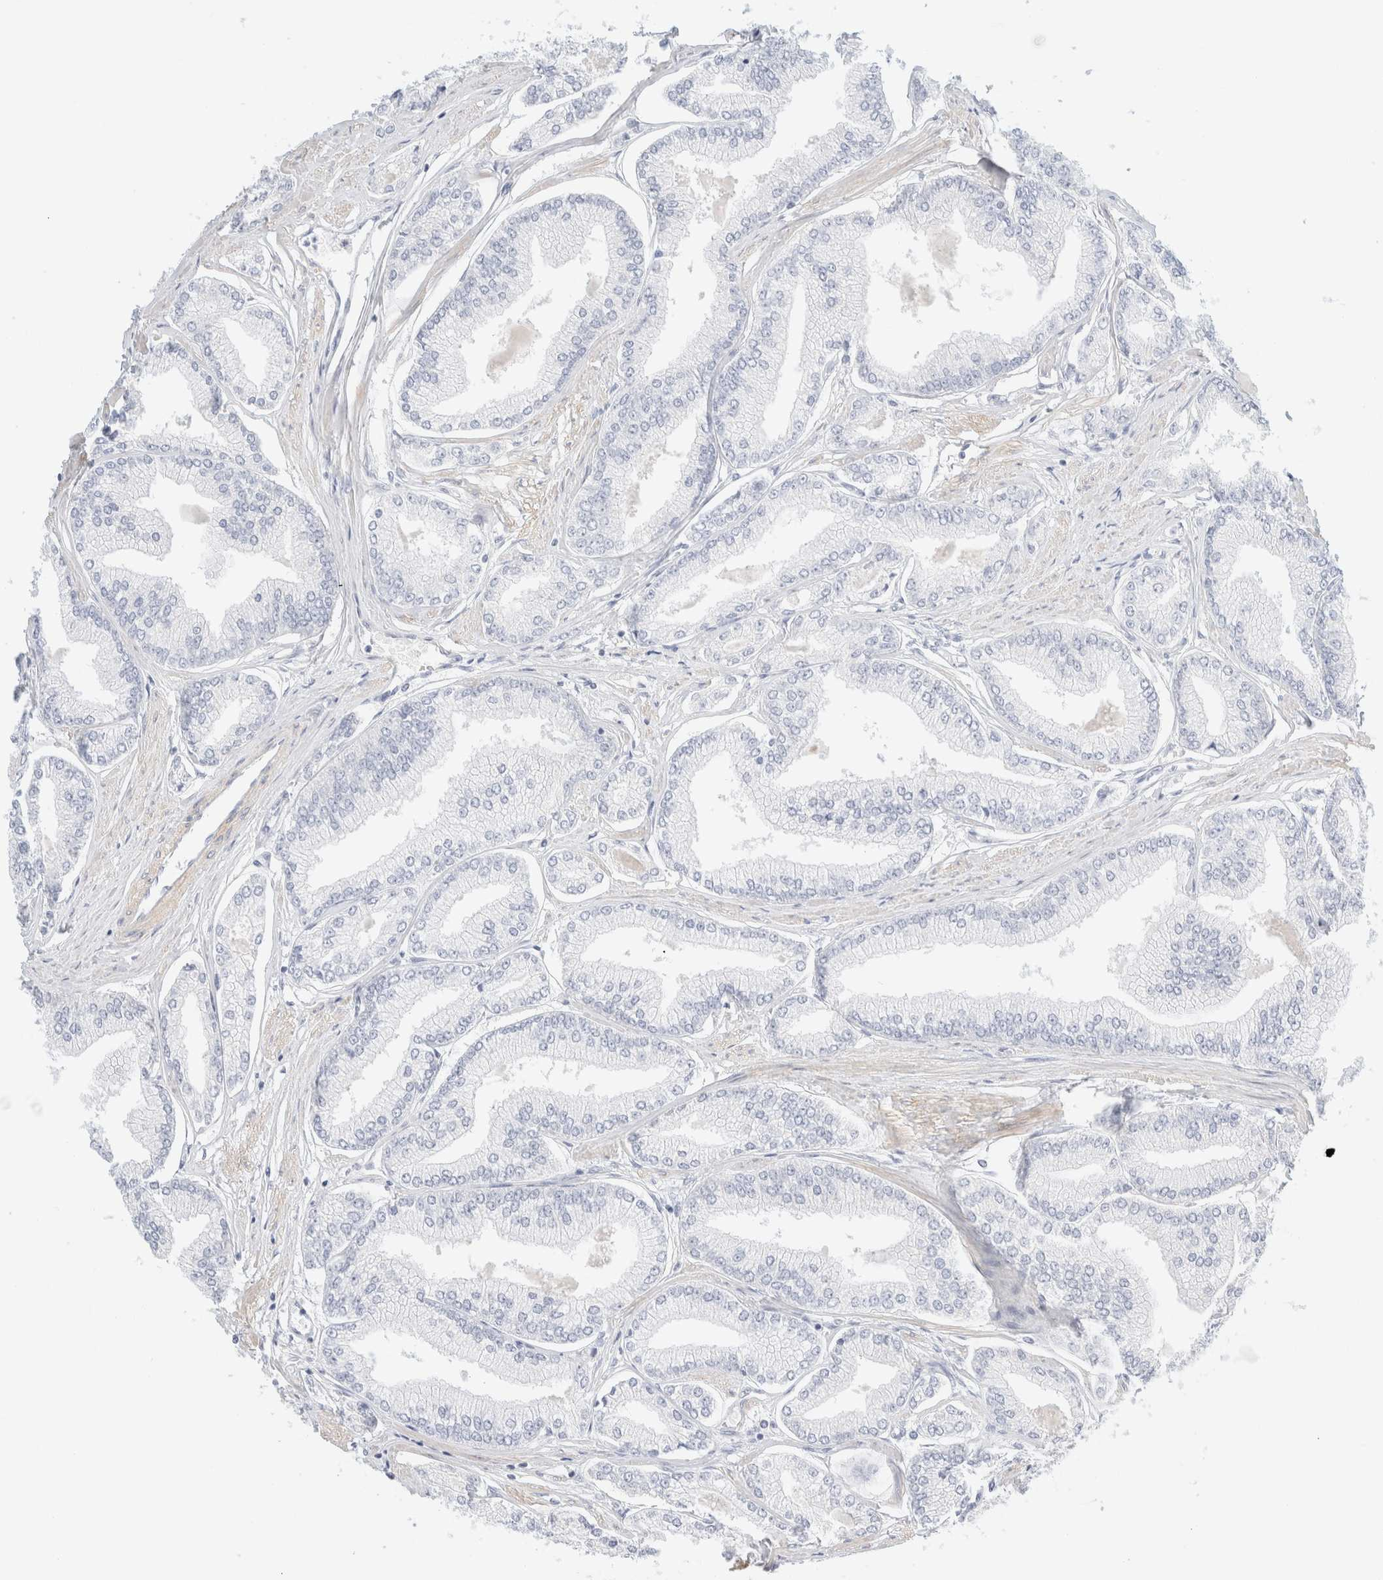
{"staining": {"intensity": "negative", "quantity": "none", "location": "none"}, "tissue": "prostate cancer", "cell_type": "Tumor cells", "image_type": "cancer", "snomed": [{"axis": "morphology", "description": "Adenocarcinoma, Low grade"}, {"axis": "topography", "description": "Prostate"}], "caption": "Immunohistochemistry of prostate adenocarcinoma (low-grade) shows no staining in tumor cells.", "gene": "DPYS", "patient": {"sex": "male", "age": 52}}